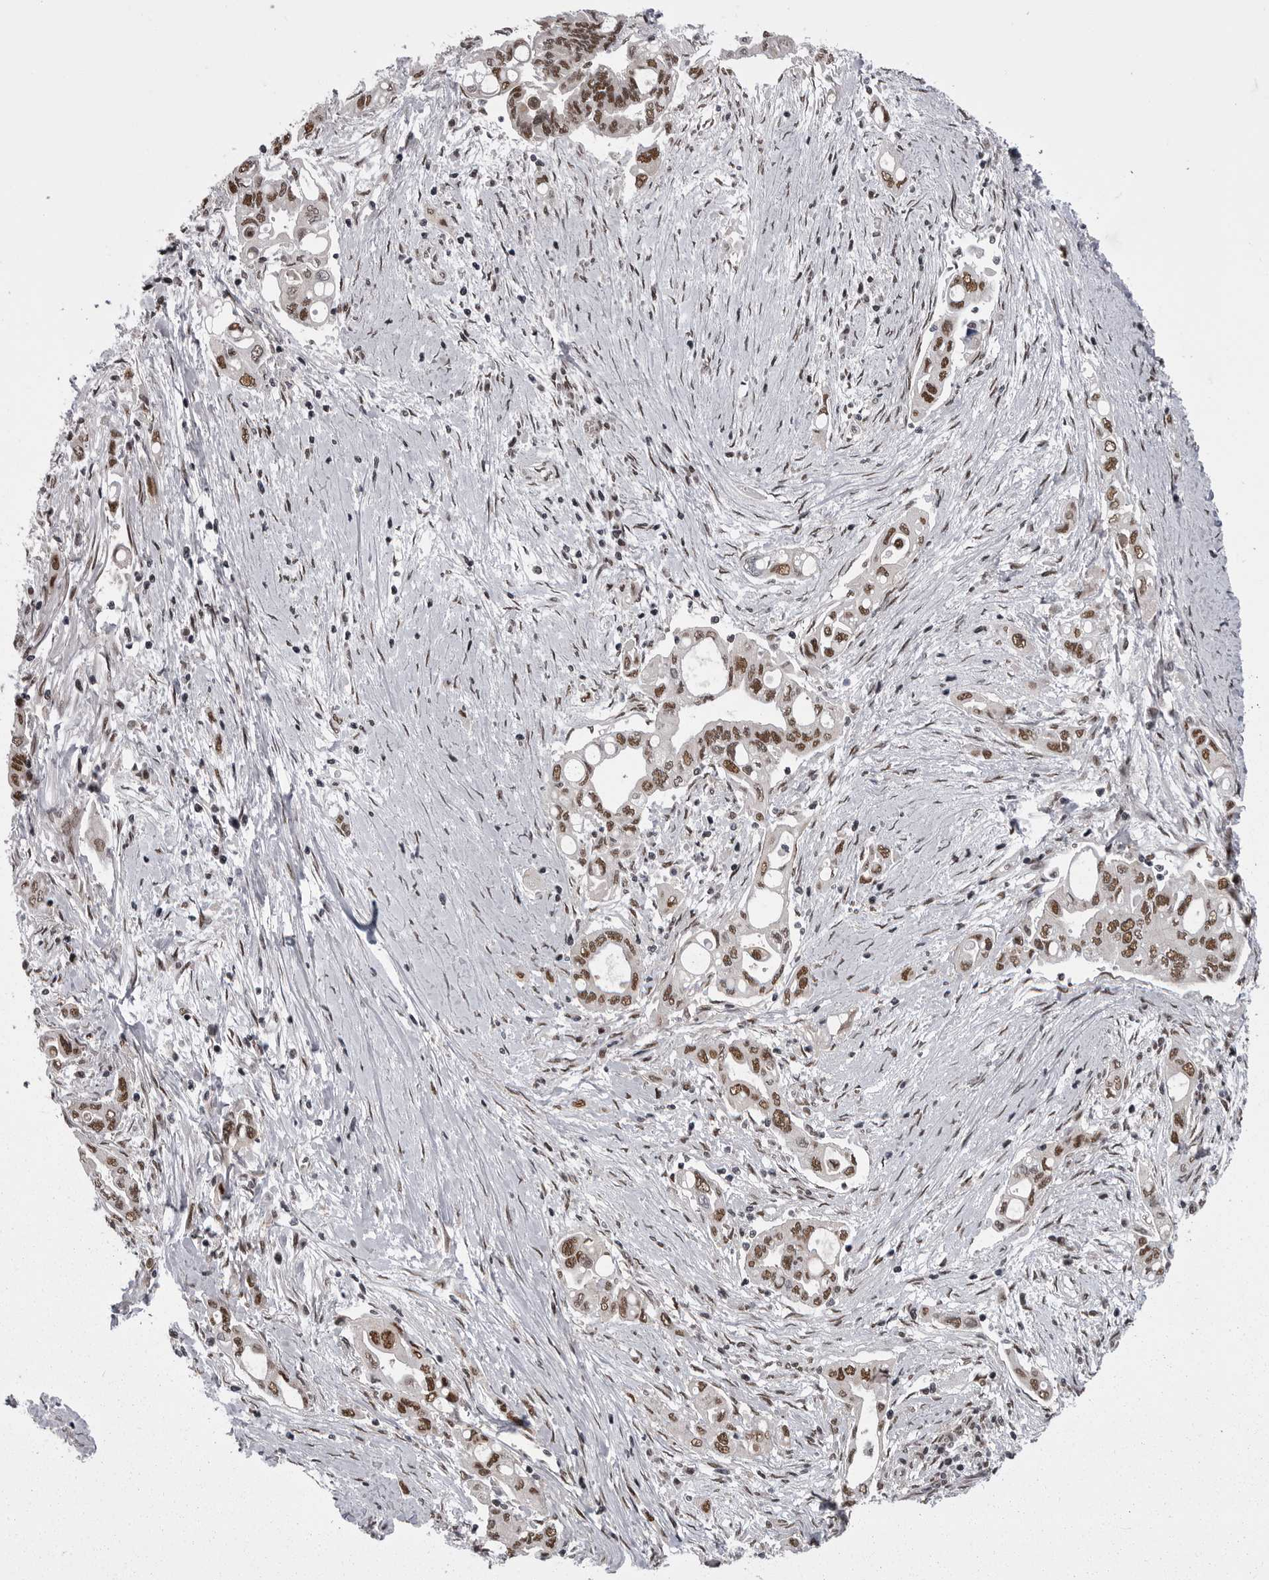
{"staining": {"intensity": "strong", "quantity": ">75%", "location": "nuclear"}, "tissue": "pancreatic cancer", "cell_type": "Tumor cells", "image_type": "cancer", "snomed": [{"axis": "morphology", "description": "Adenocarcinoma, NOS"}, {"axis": "topography", "description": "Pancreas"}], "caption": "Pancreatic adenocarcinoma was stained to show a protein in brown. There is high levels of strong nuclear staining in approximately >75% of tumor cells.", "gene": "MEPCE", "patient": {"sex": "female", "age": 57}}